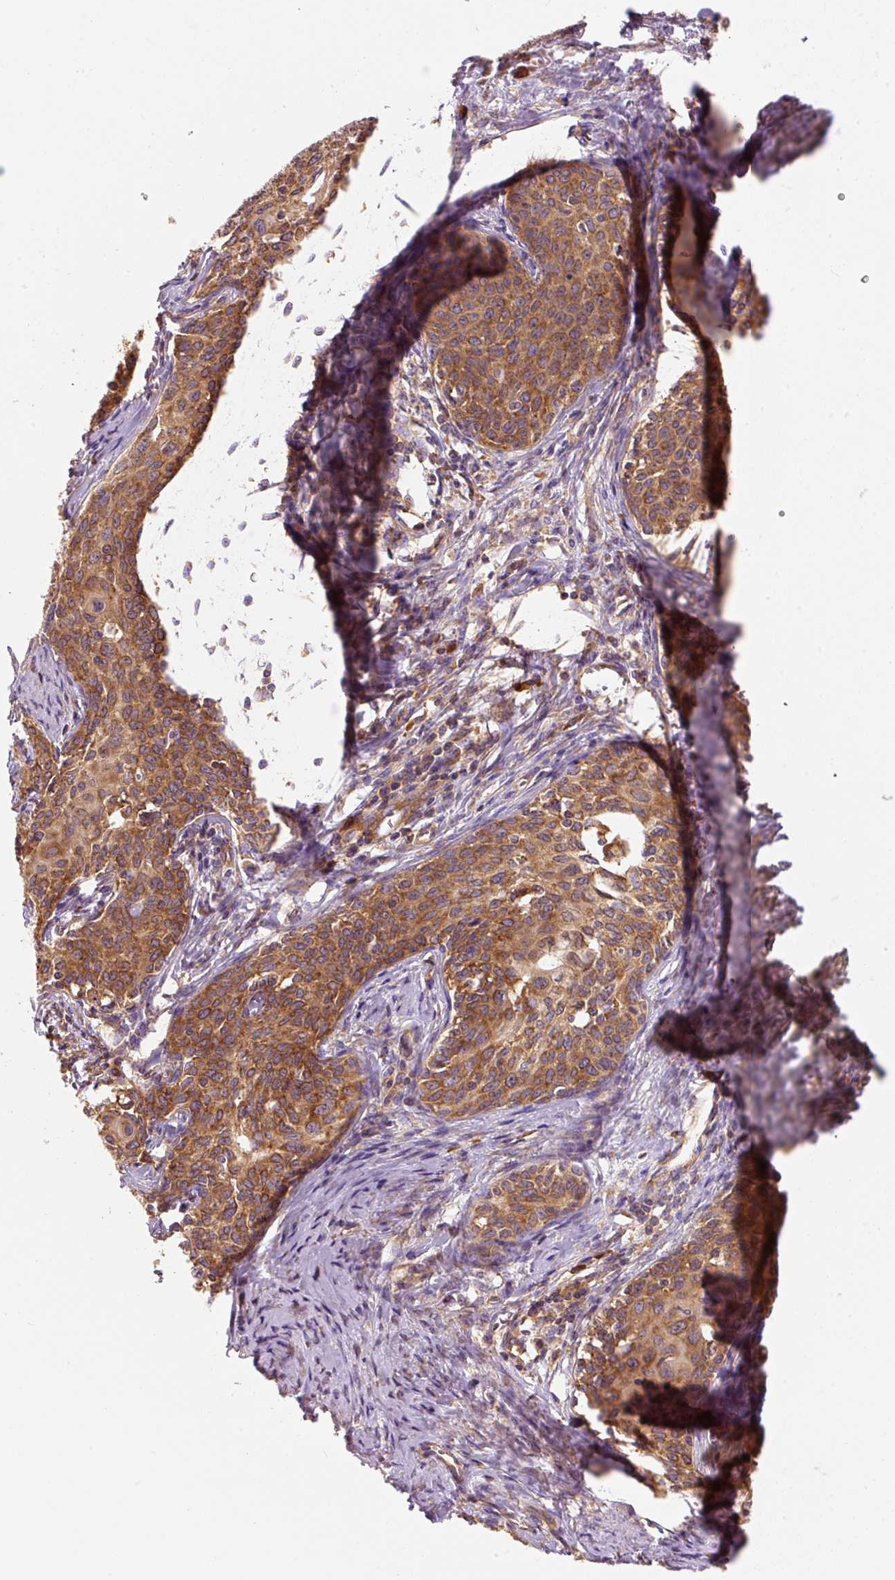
{"staining": {"intensity": "moderate", "quantity": ">75%", "location": "cytoplasmic/membranous"}, "tissue": "cervical cancer", "cell_type": "Tumor cells", "image_type": "cancer", "snomed": [{"axis": "morphology", "description": "Squamous cell carcinoma, NOS"}, {"axis": "morphology", "description": "Adenocarcinoma, NOS"}, {"axis": "topography", "description": "Cervix"}], "caption": "IHC of human cervical cancer reveals medium levels of moderate cytoplasmic/membranous positivity in about >75% of tumor cells.", "gene": "EIF2S2", "patient": {"sex": "female", "age": 52}}